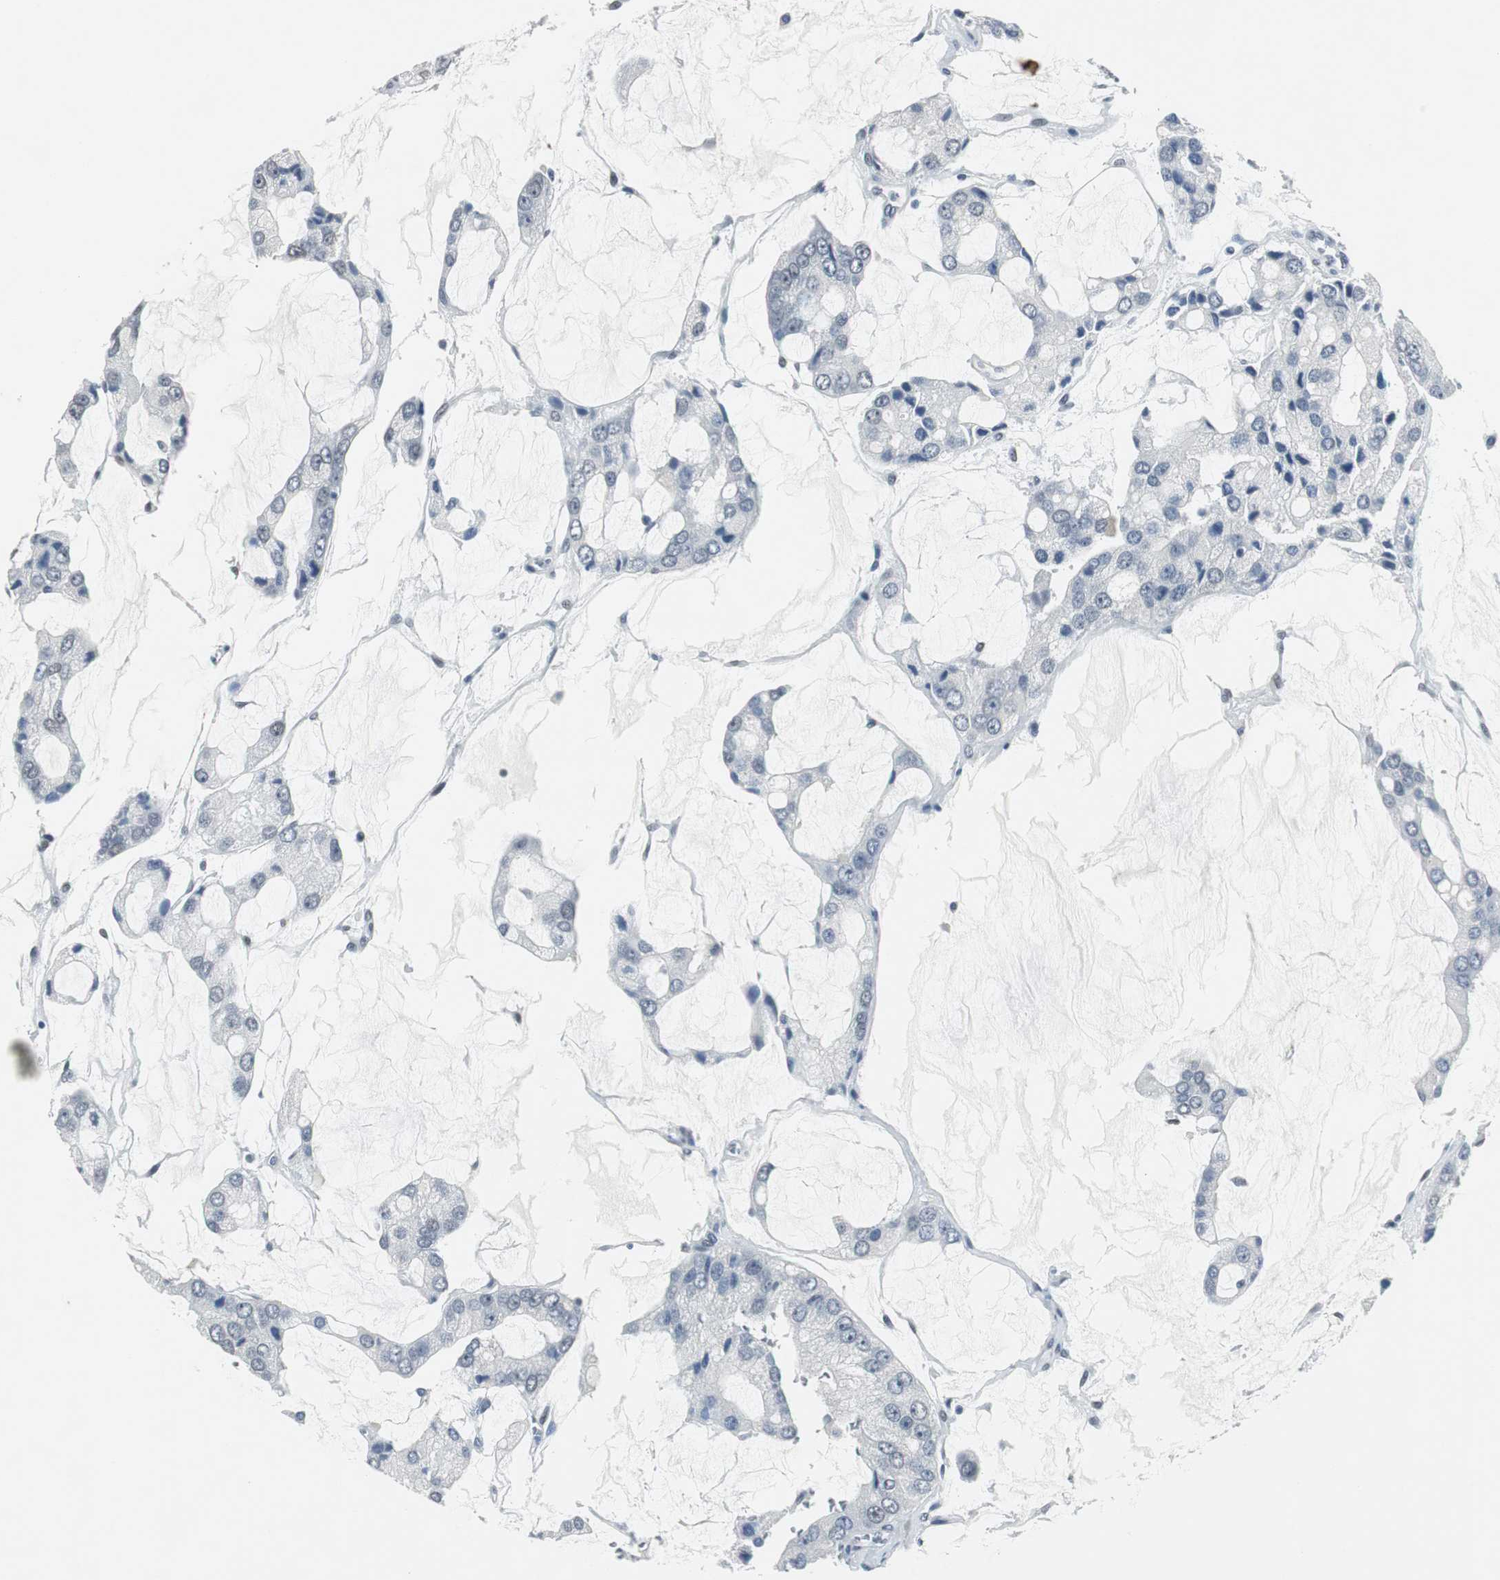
{"staining": {"intensity": "negative", "quantity": "none", "location": "none"}, "tissue": "prostate cancer", "cell_type": "Tumor cells", "image_type": "cancer", "snomed": [{"axis": "morphology", "description": "Adenocarcinoma, High grade"}, {"axis": "topography", "description": "Prostate"}], "caption": "There is no significant staining in tumor cells of high-grade adenocarcinoma (prostate). (Stains: DAB (3,3'-diaminobenzidine) immunohistochemistry (IHC) with hematoxylin counter stain, Microscopy: brightfield microscopy at high magnification).", "gene": "ELK1", "patient": {"sex": "male", "age": 67}}